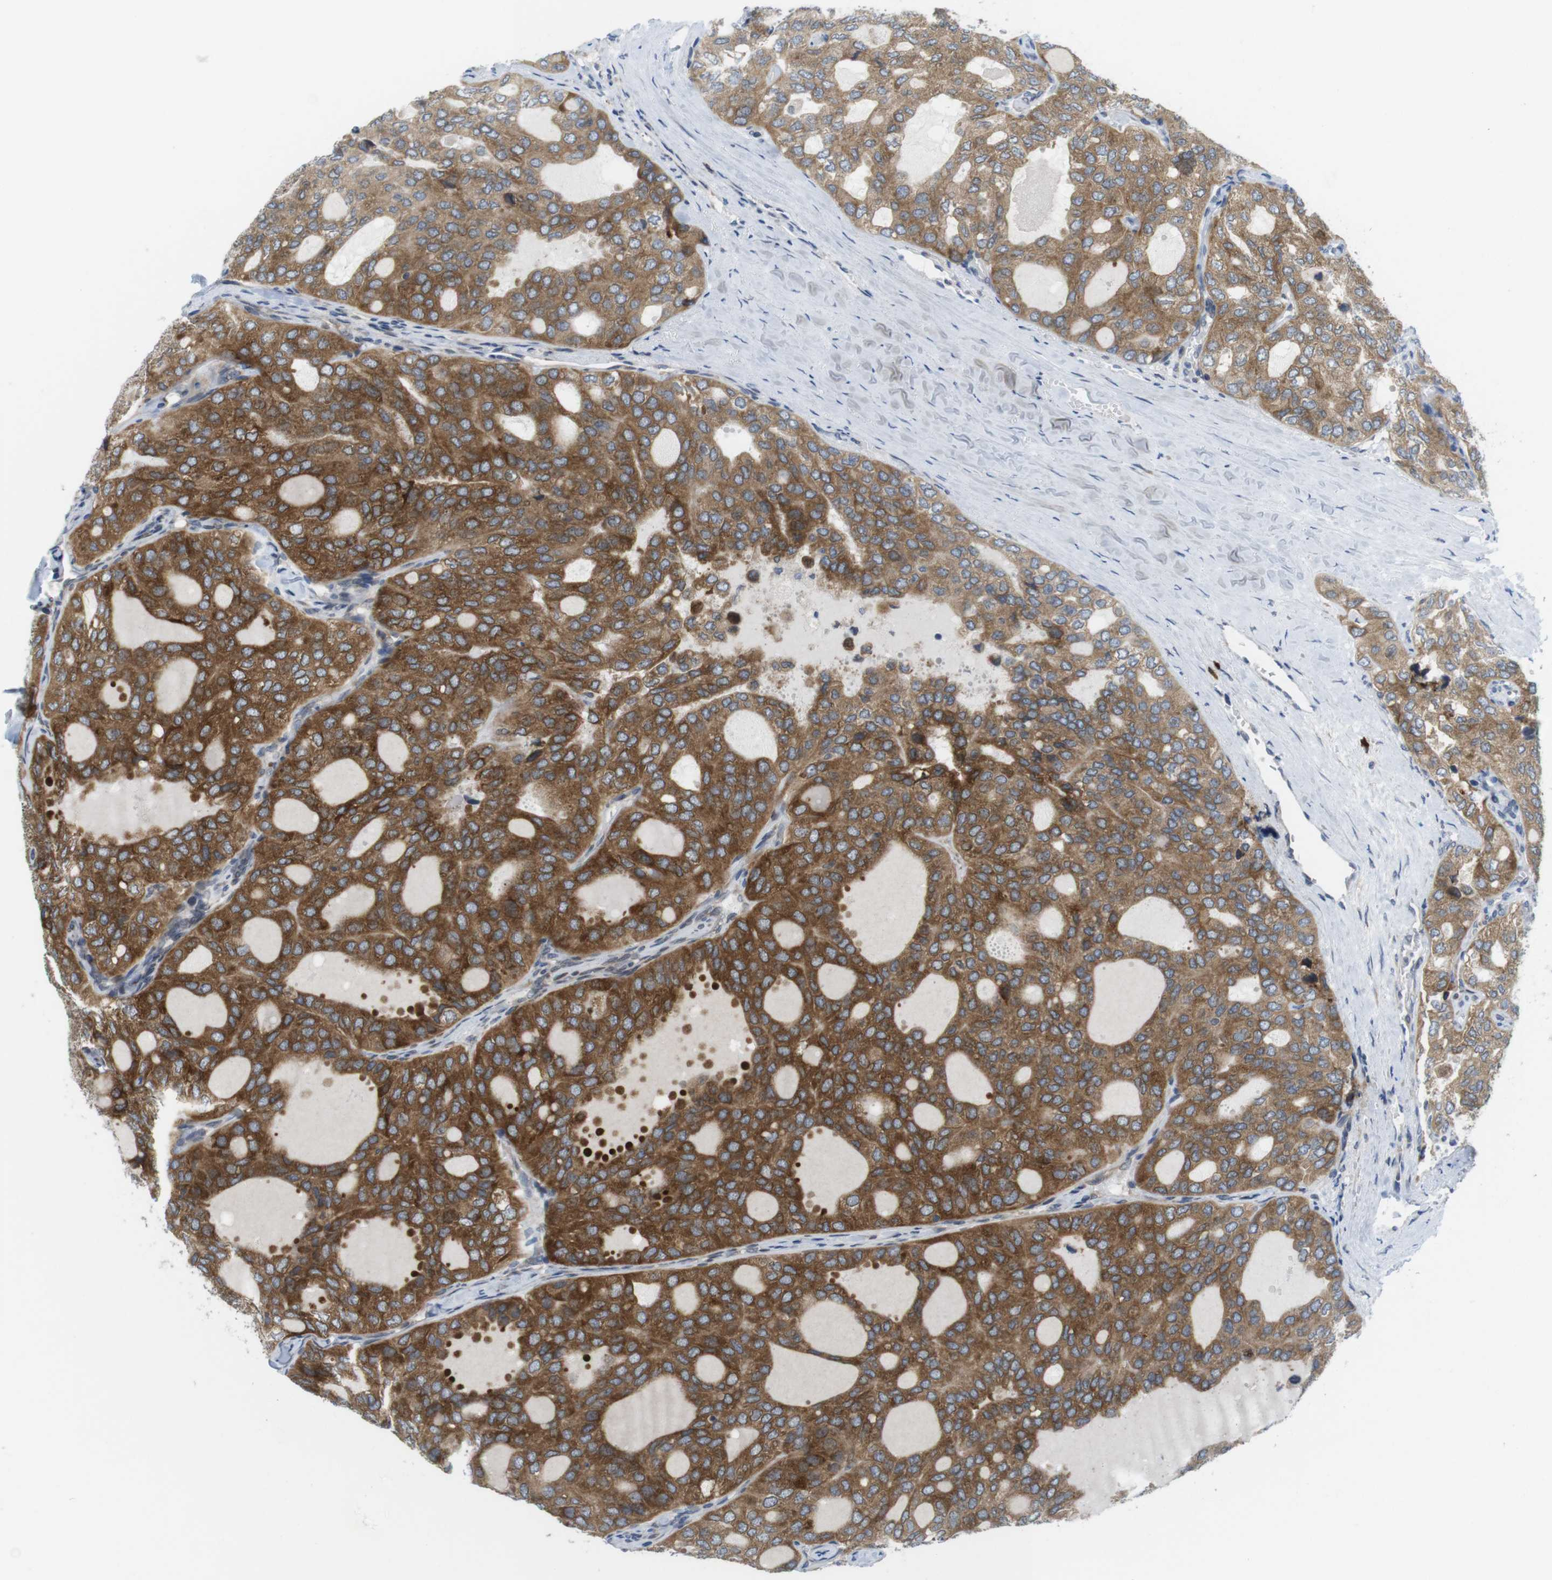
{"staining": {"intensity": "moderate", "quantity": ">75%", "location": "cytoplasmic/membranous"}, "tissue": "thyroid cancer", "cell_type": "Tumor cells", "image_type": "cancer", "snomed": [{"axis": "morphology", "description": "Follicular adenoma carcinoma, NOS"}, {"axis": "topography", "description": "Thyroid gland"}], "caption": "Protein expression analysis of human thyroid cancer (follicular adenoma carcinoma) reveals moderate cytoplasmic/membranous positivity in approximately >75% of tumor cells. The protein is stained brown, and the nuclei are stained in blue (DAB IHC with brightfield microscopy, high magnification).", "gene": "ERGIC3", "patient": {"sex": "male", "age": 75}}